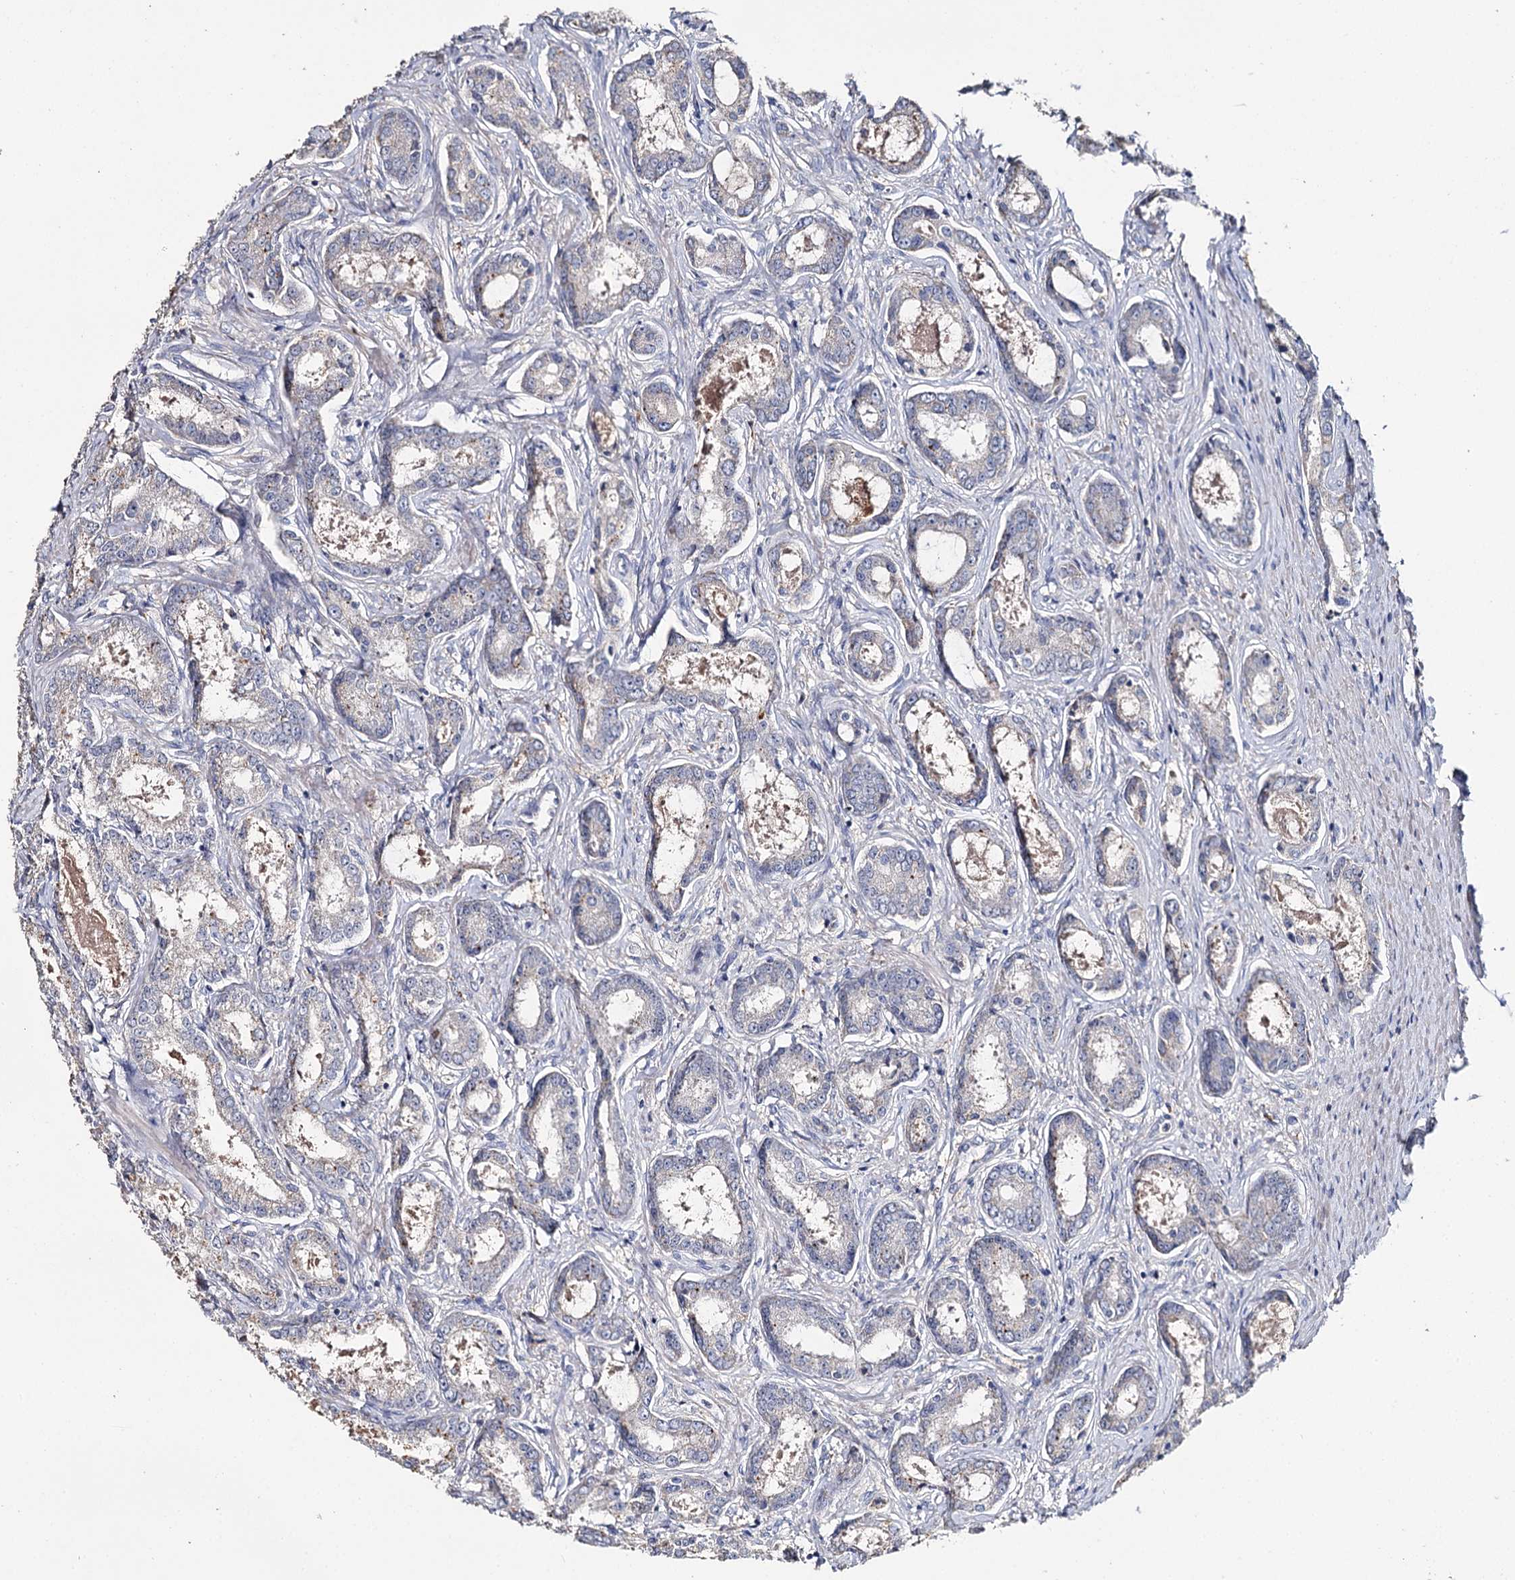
{"staining": {"intensity": "negative", "quantity": "none", "location": "none"}, "tissue": "prostate cancer", "cell_type": "Tumor cells", "image_type": "cancer", "snomed": [{"axis": "morphology", "description": "Adenocarcinoma, Low grade"}, {"axis": "topography", "description": "Prostate"}], "caption": "IHC image of neoplastic tissue: prostate cancer (adenocarcinoma (low-grade)) stained with DAB displays no significant protein positivity in tumor cells.", "gene": "DNAH6", "patient": {"sex": "male", "age": 68}}